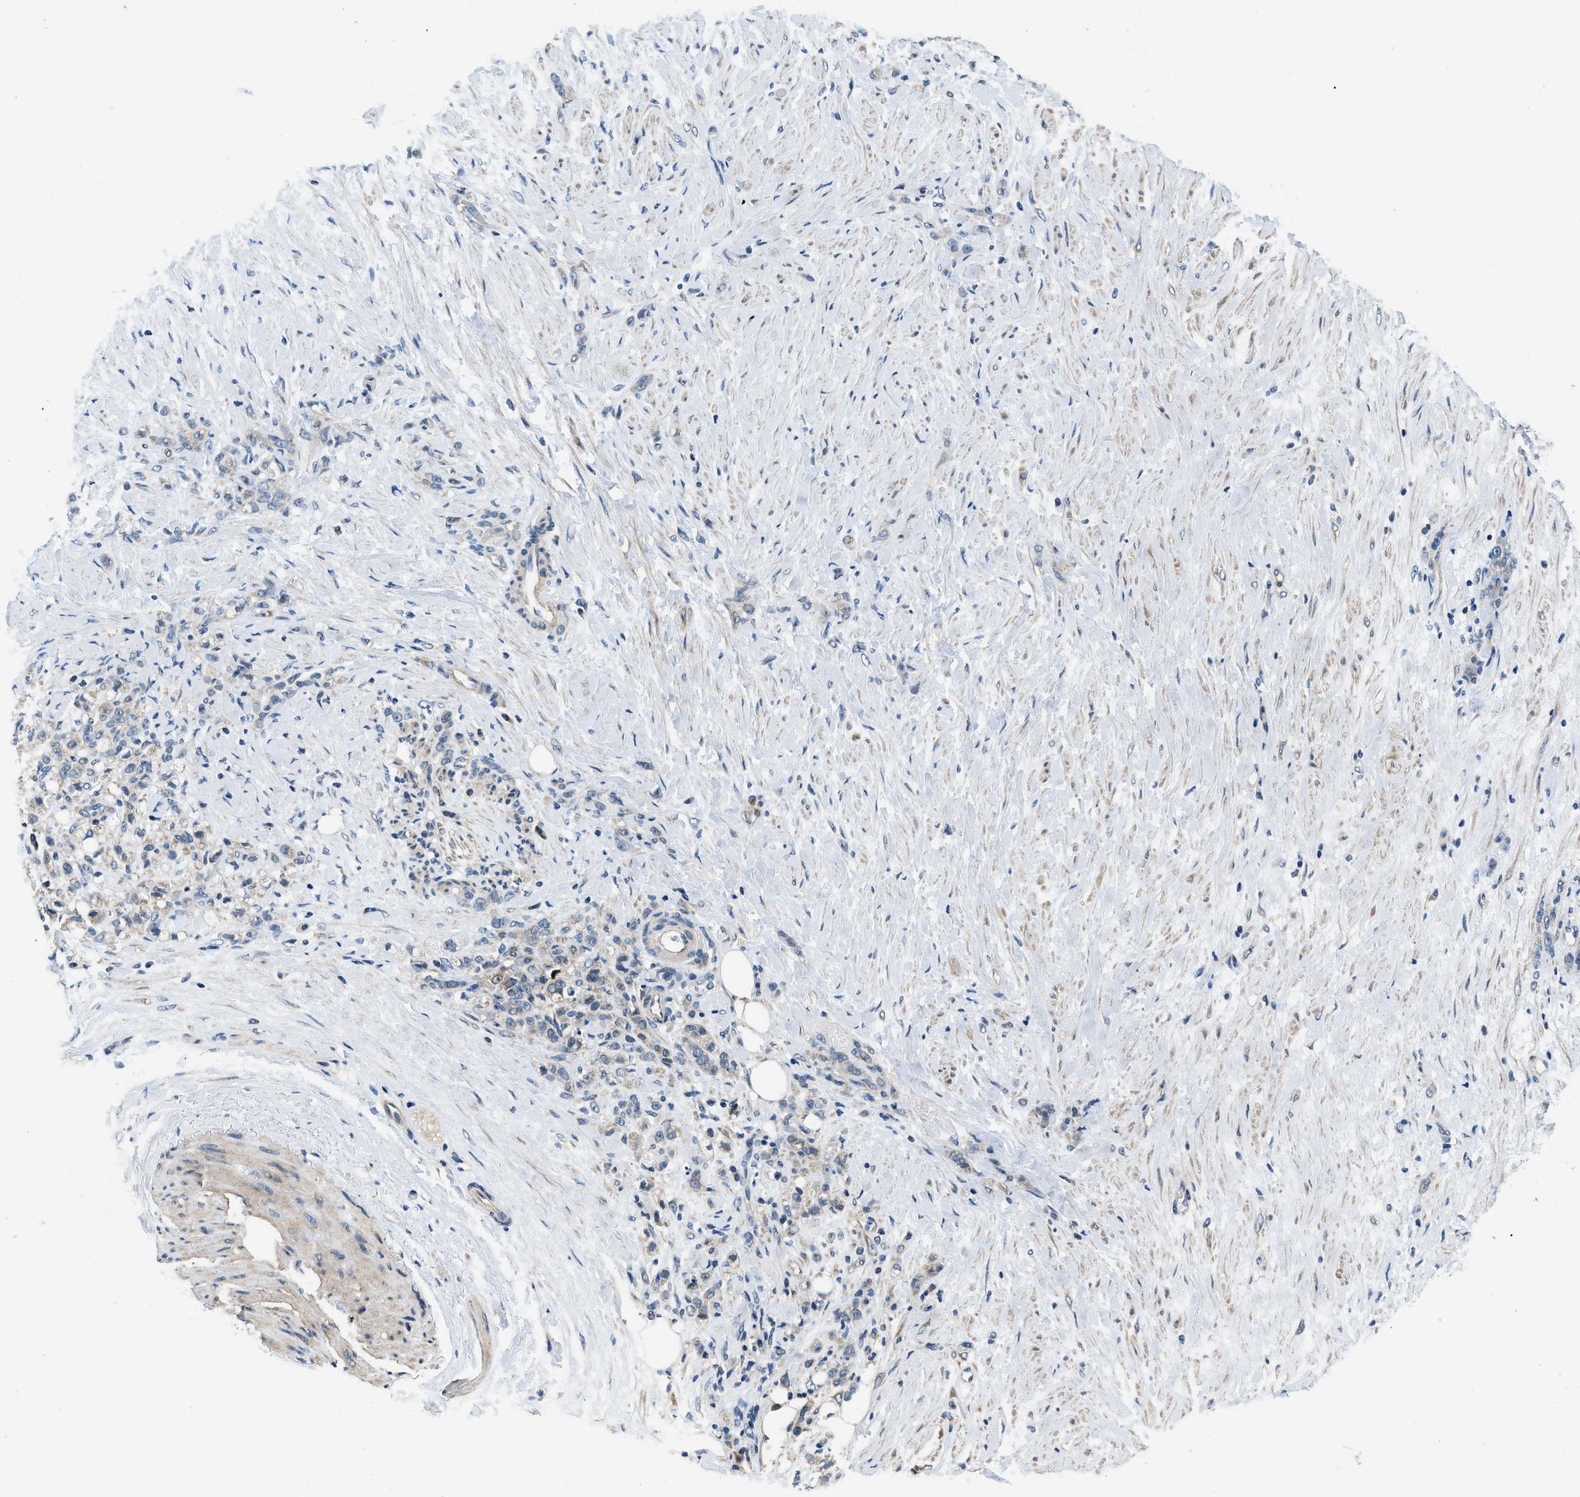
{"staining": {"intensity": "weak", "quantity": "<25%", "location": "cytoplasmic/membranous"}, "tissue": "stomach cancer", "cell_type": "Tumor cells", "image_type": "cancer", "snomed": [{"axis": "morphology", "description": "Adenocarcinoma, NOS"}, {"axis": "topography", "description": "Stomach"}], "caption": "Micrograph shows no significant protein positivity in tumor cells of stomach adenocarcinoma.", "gene": "SSH2", "patient": {"sex": "male", "age": 82}}